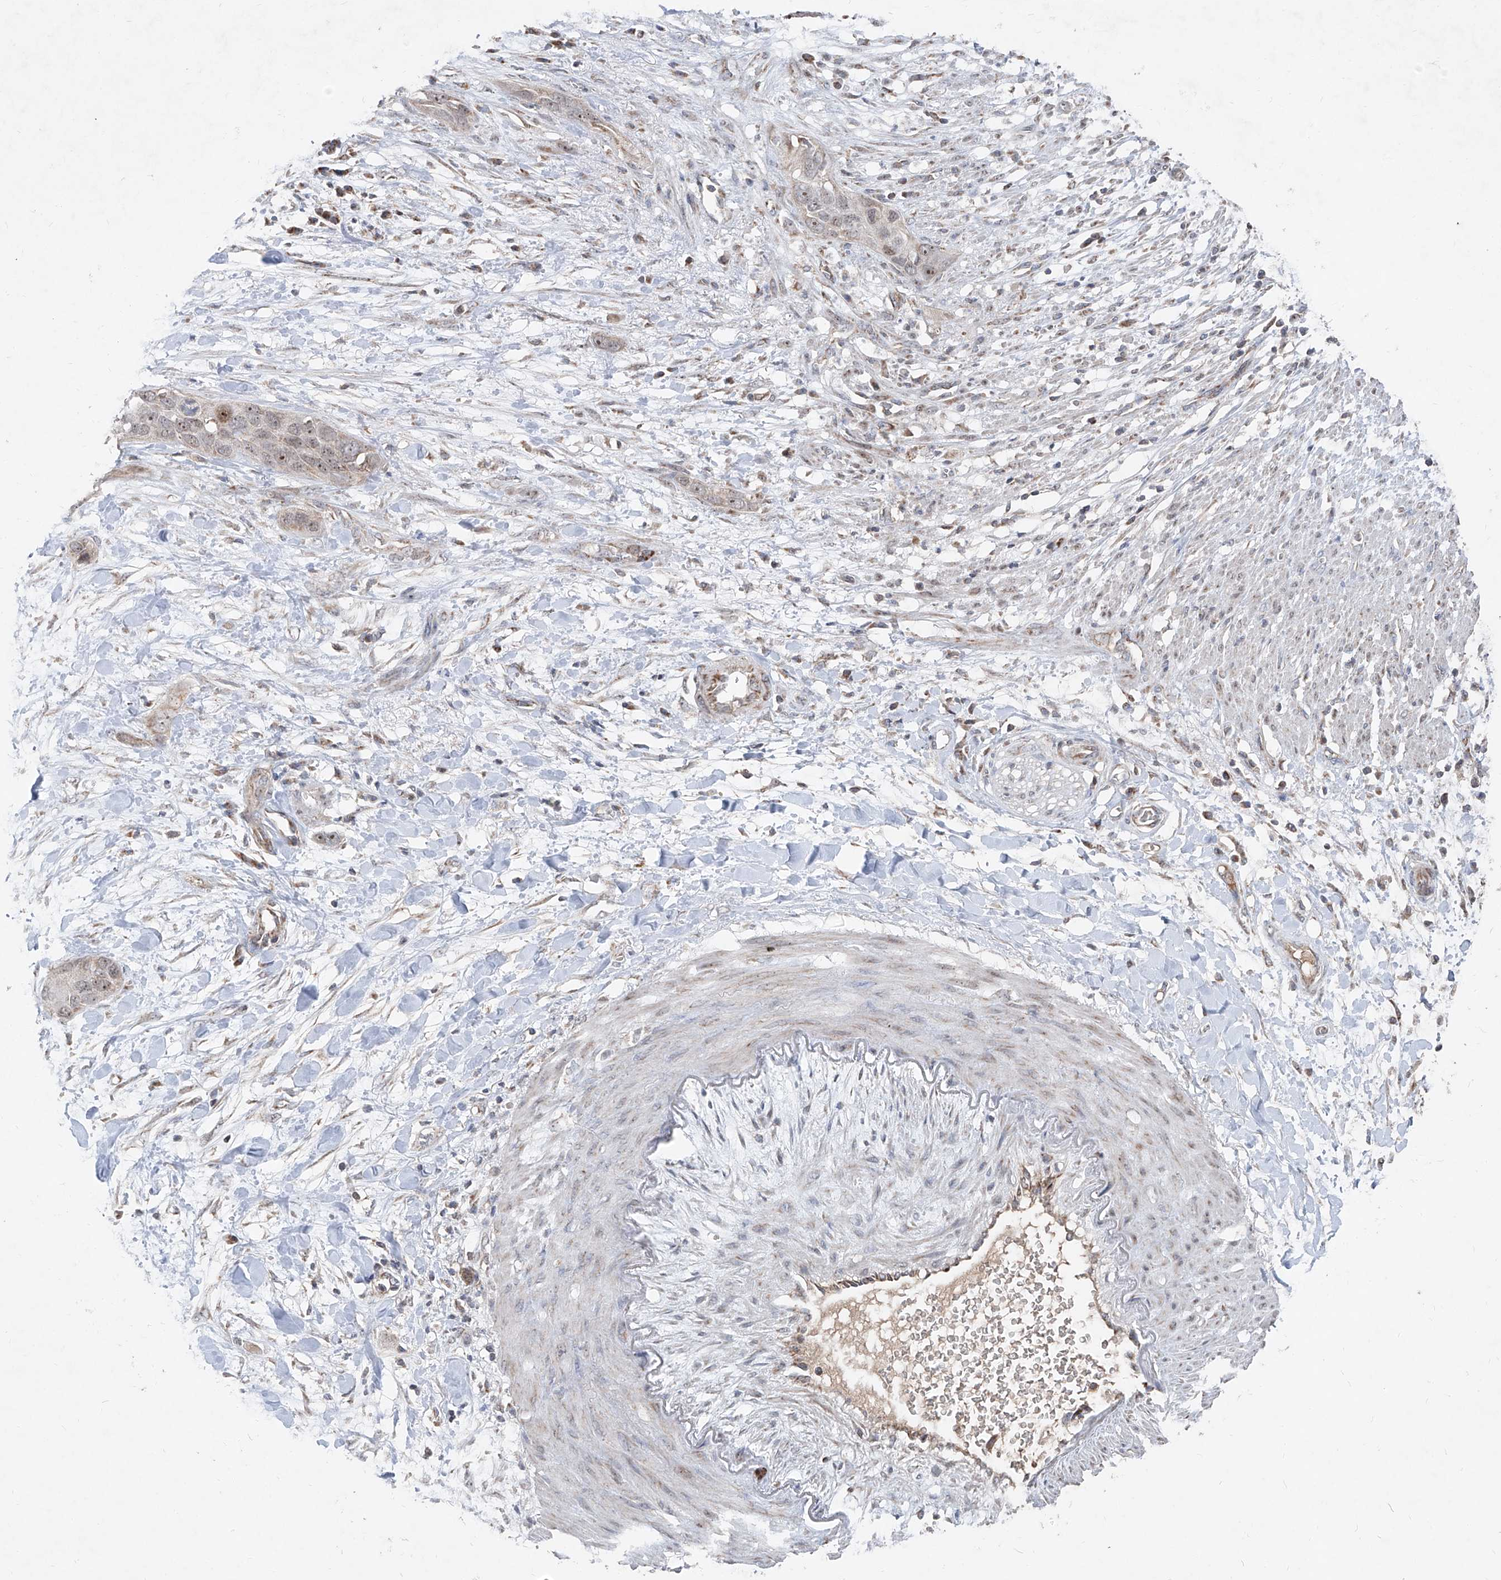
{"staining": {"intensity": "weak", "quantity": "<25%", "location": "nuclear"}, "tissue": "pancreatic cancer", "cell_type": "Tumor cells", "image_type": "cancer", "snomed": [{"axis": "morphology", "description": "Adenocarcinoma, NOS"}, {"axis": "topography", "description": "Pancreas"}], "caption": "IHC of pancreatic adenocarcinoma reveals no expression in tumor cells.", "gene": "NDUFB3", "patient": {"sex": "female", "age": 60}}